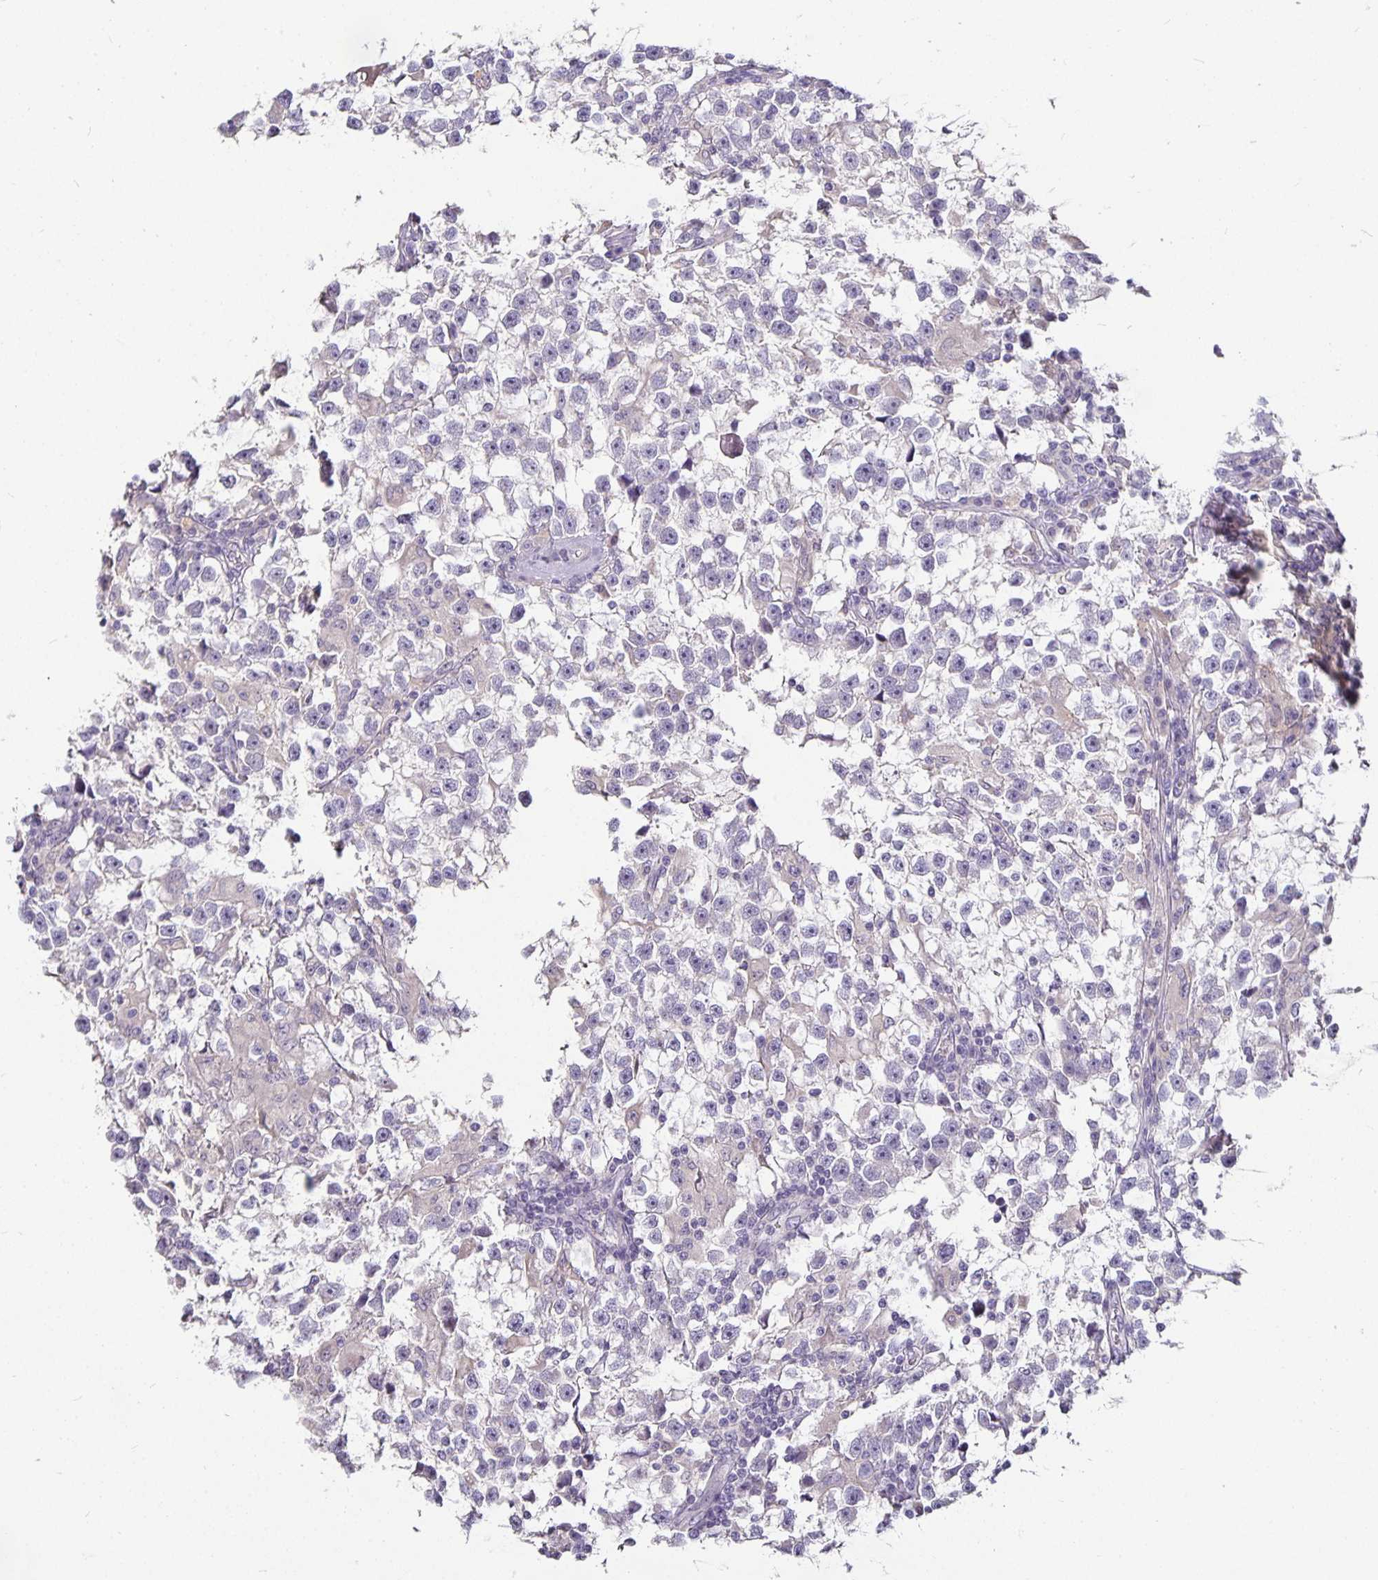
{"staining": {"intensity": "negative", "quantity": "none", "location": "none"}, "tissue": "testis cancer", "cell_type": "Tumor cells", "image_type": "cancer", "snomed": [{"axis": "morphology", "description": "Seminoma, NOS"}, {"axis": "topography", "description": "Testis"}], "caption": "IHC photomicrograph of human seminoma (testis) stained for a protein (brown), which exhibits no staining in tumor cells.", "gene": "CA12", "patient": {"sex": "male", "age": 31}}